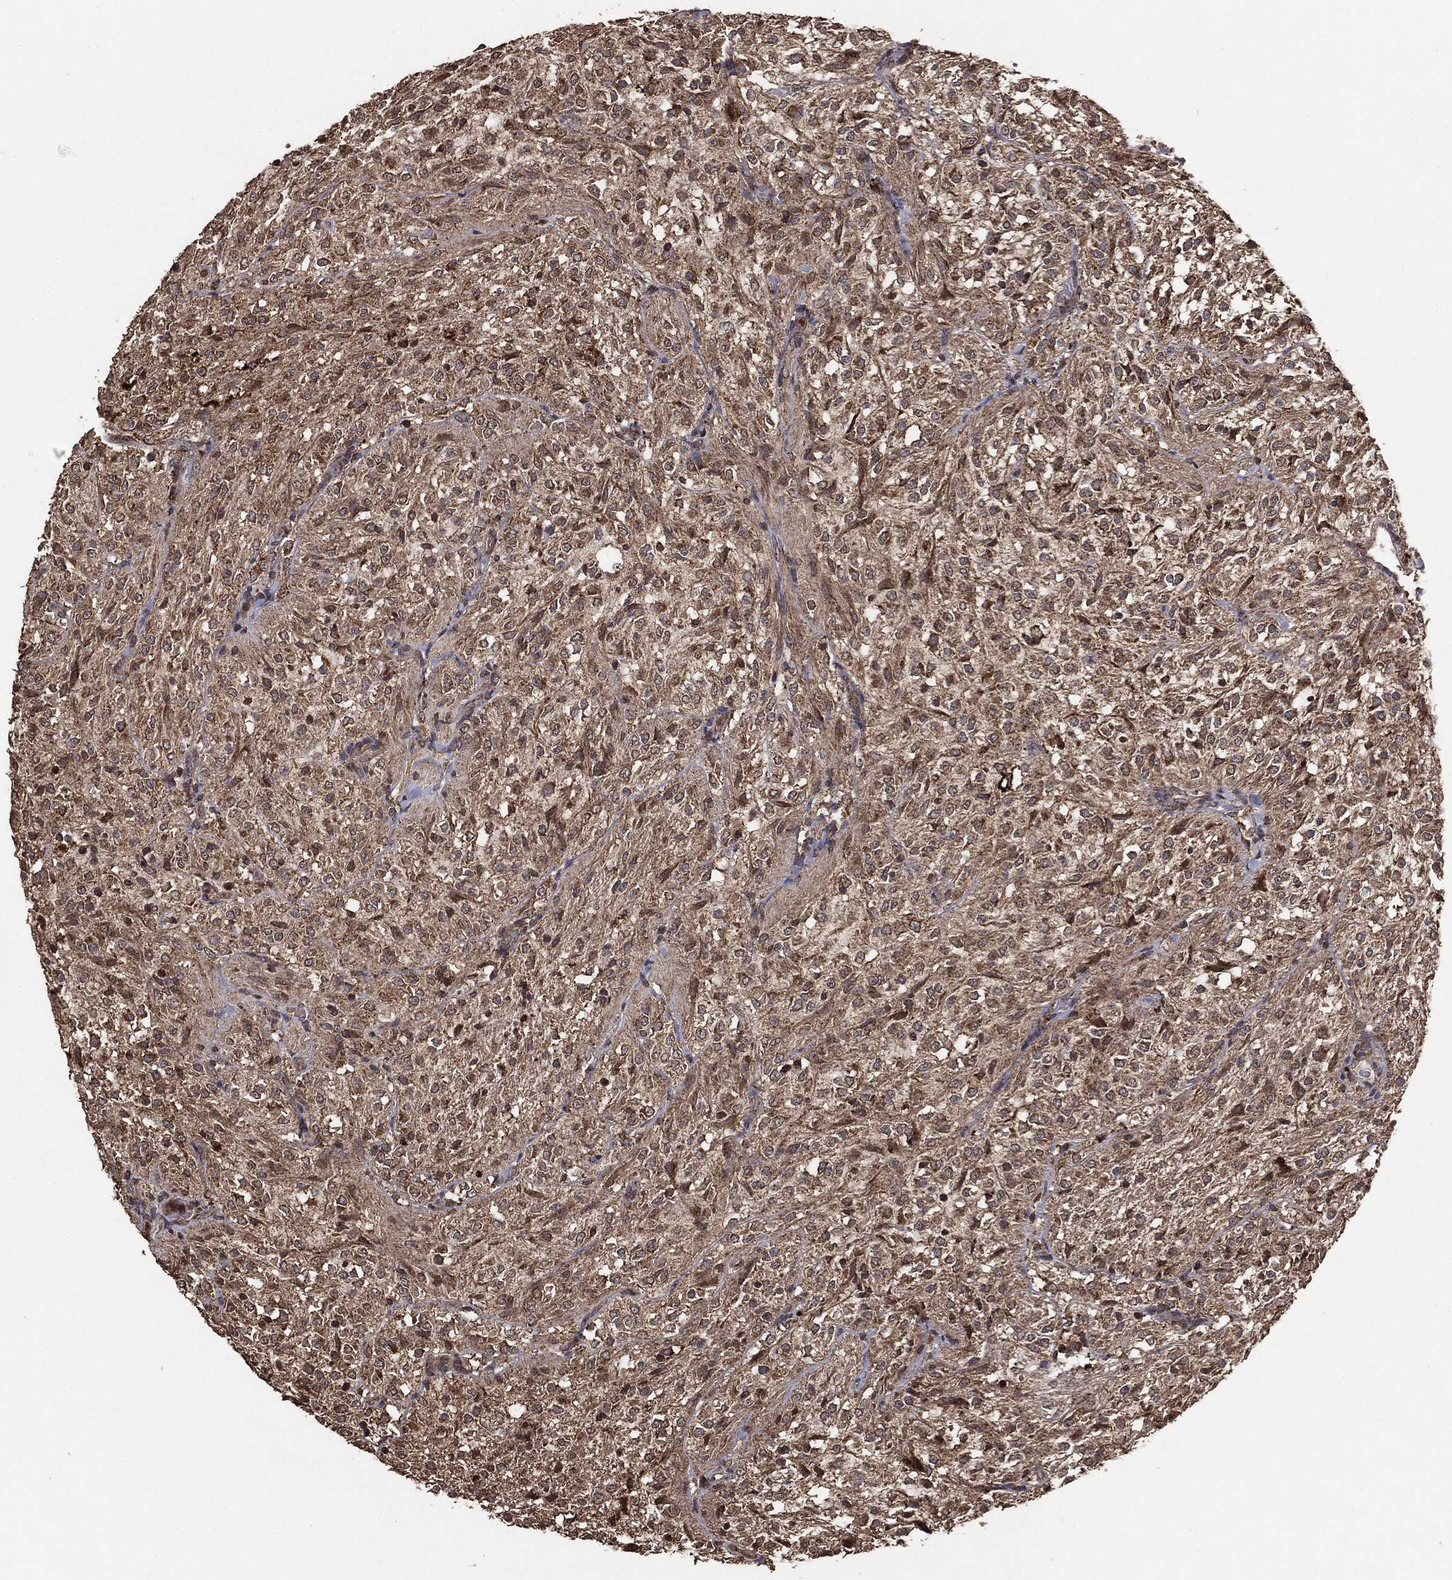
{"staining": {"intensity": "moderate", "quantity": ">75%", "location": "cytoplasmic/membranous"}, "tissue": "glioma", "cell_type": "Tumor cells", "image_type": "cancer", "snomed": [{"axis": "morphology", "description": "Glioma, malignant, Low grade"}, {"axis": "topography", "description": "Brain"}], "caption": "Tumor cells demonstrate moderate cytoplasmic/membranous staining in about >75% of cells in glioma.", "gene": "MTOR", "patient": {"sex": "male", "age": 3}}